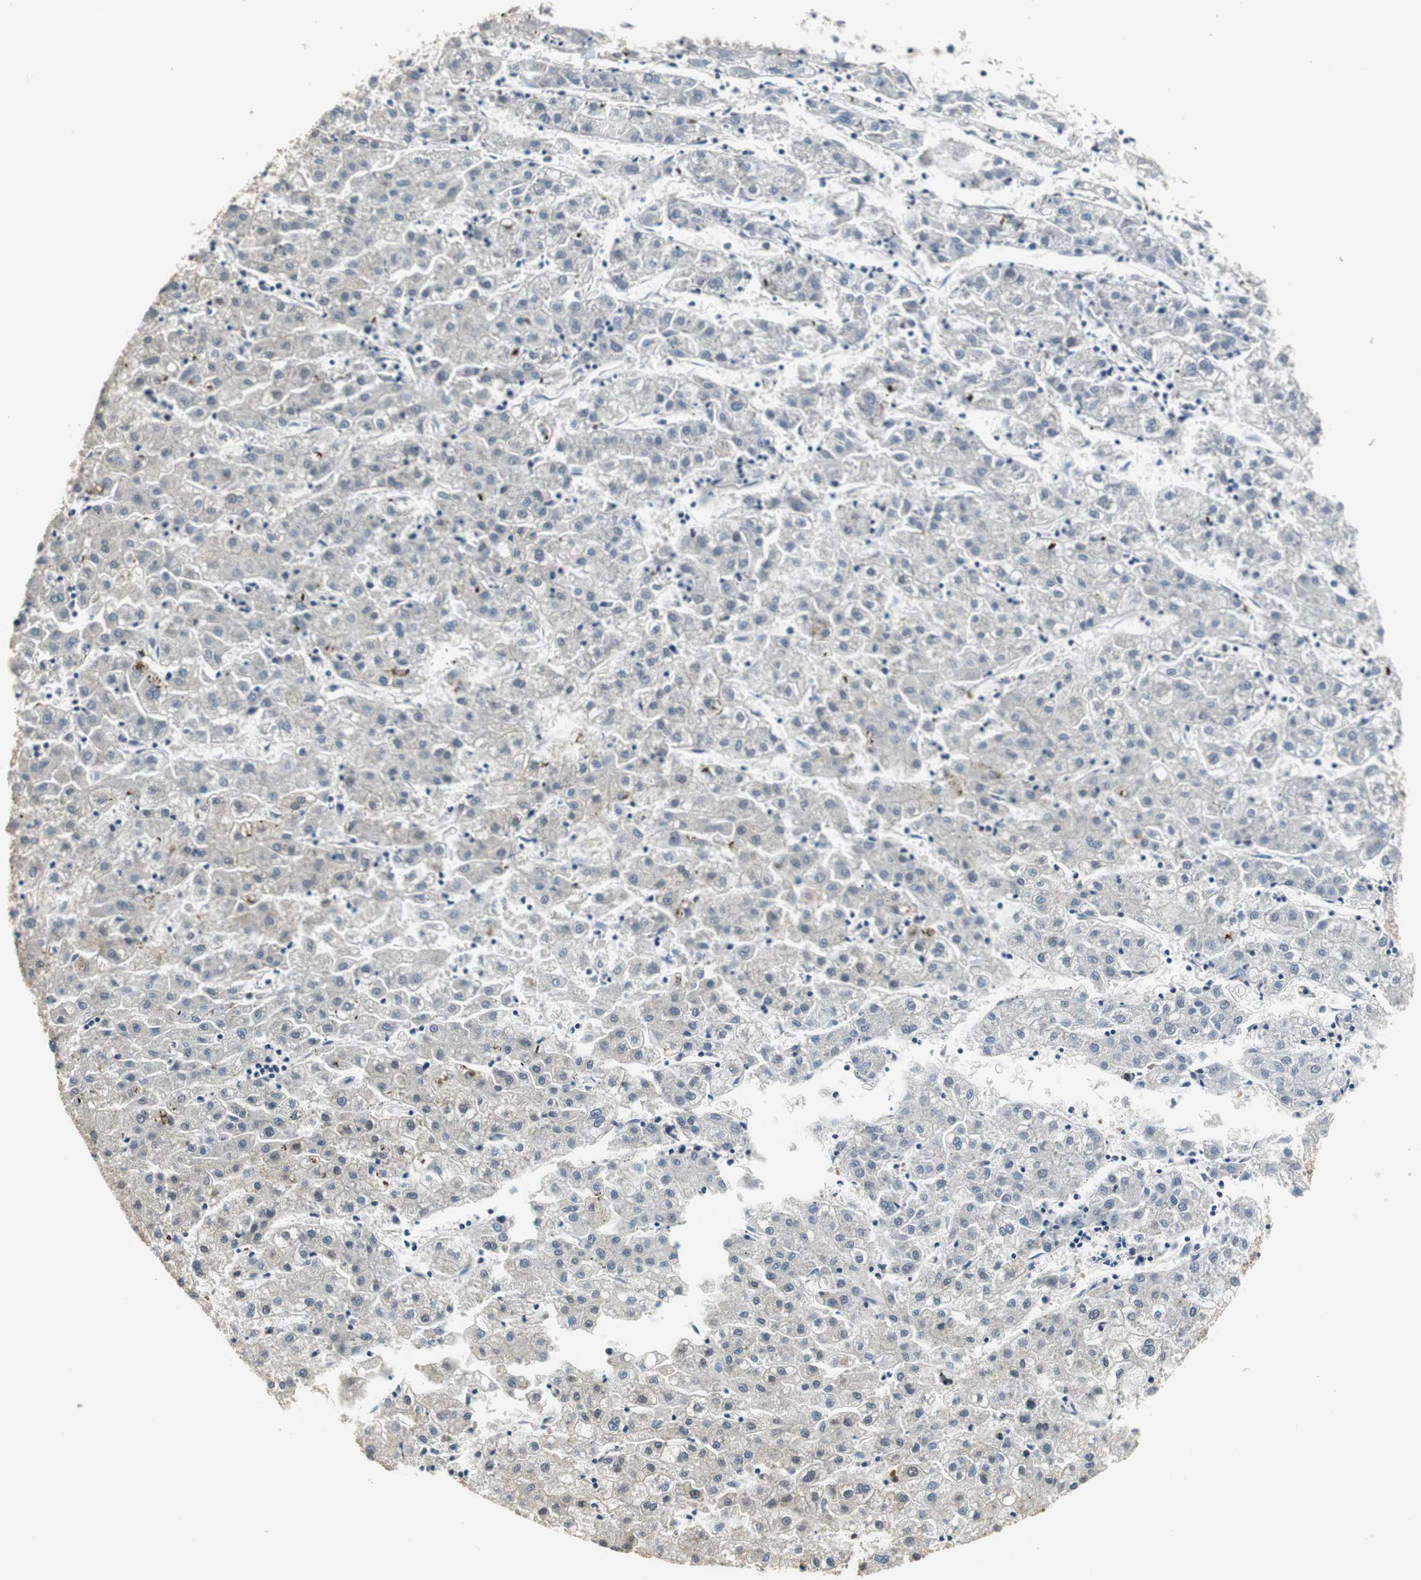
{"staining": {"intensity": "negative", "quantity": "none", "location": "none"}, "tissue": "liver cancer", "cell_type": "Tumor cells", "image_type": "cancer", "snomed": [{"axis": "morphology", "description": "Carcinoma, Hepatocellular, NOS"}, {"axis": "topography", "description": "Liver"}], "caption": "Protein analysis of liver cancer (hepatocellular carcinoma) exhibits no significant expression in tumor cells. The staining is performed using DAB (3,3'-diaminobenzidine) brown chromogen with nuclei counter-stained in using hematoxylin.", "gene": "UBQLN2", "patient": {"sex": "male", "age": 72}}